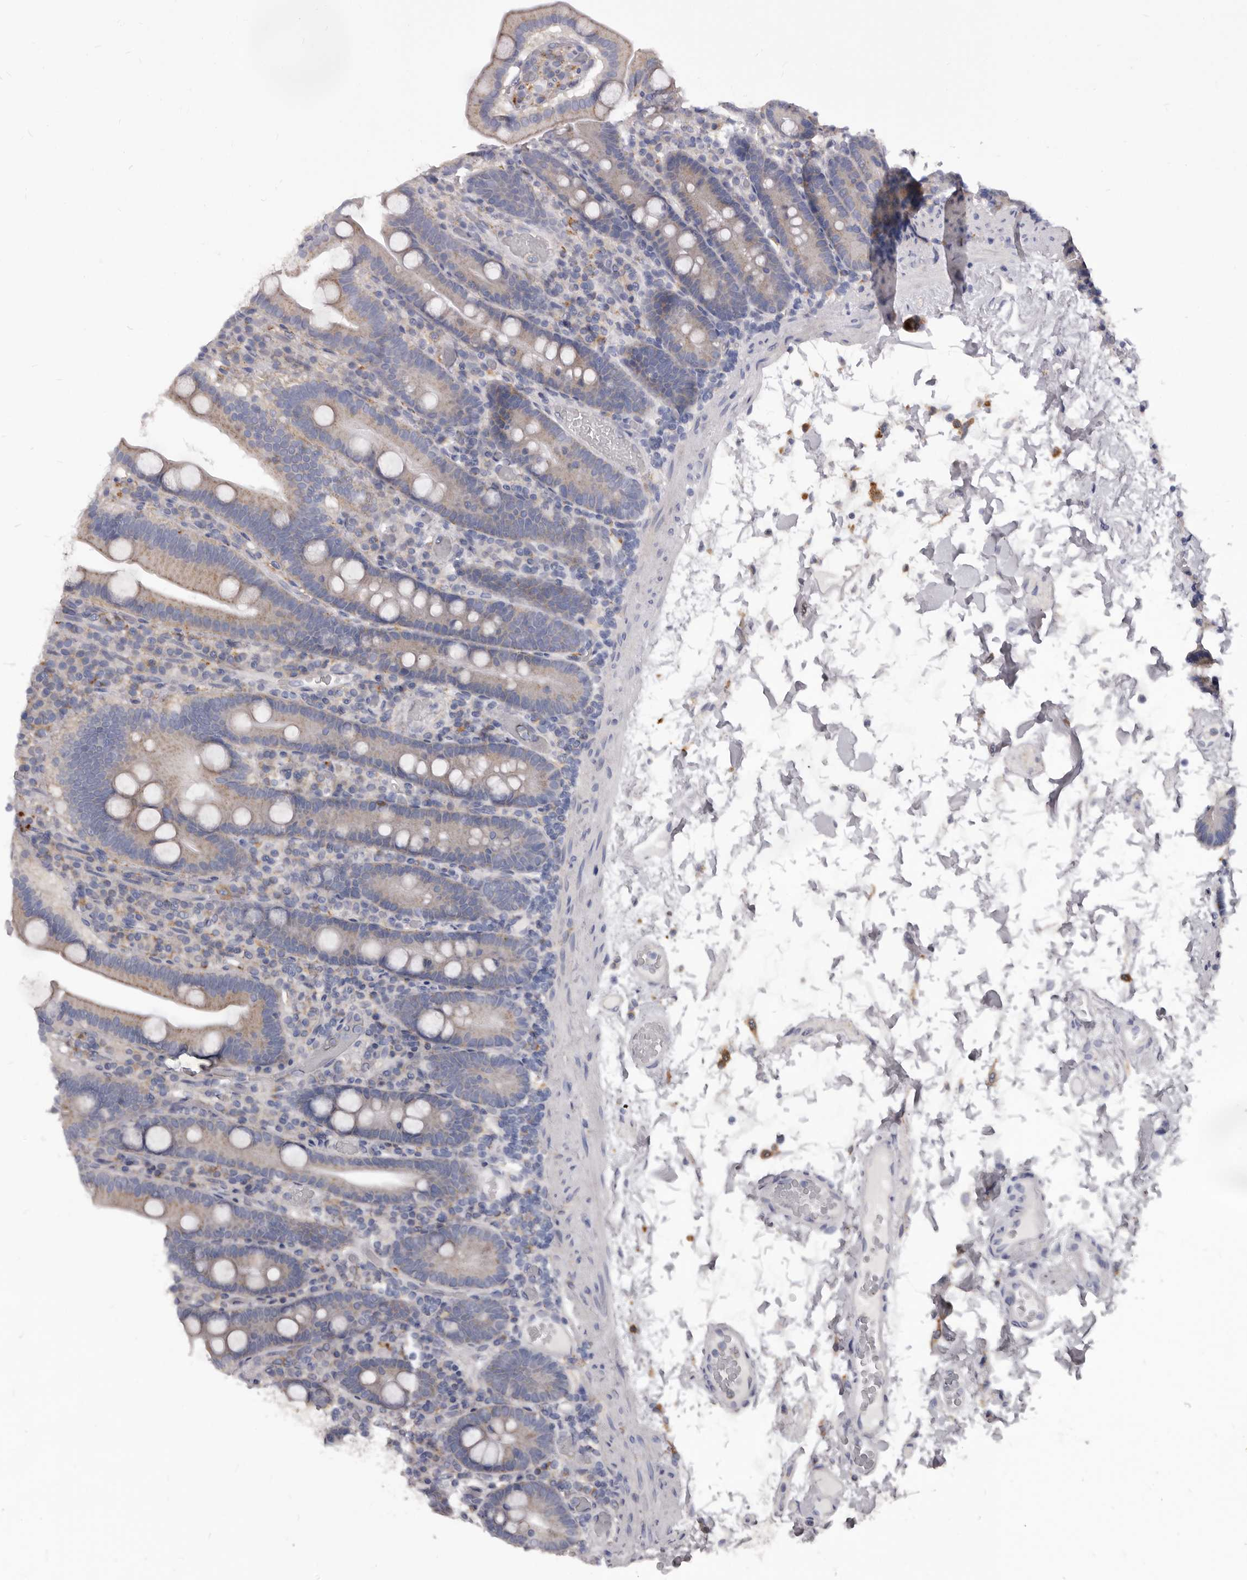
{"staining": {"intensity": "weak", "quantity": "25%-75%", "location": "cytoplasmic/membranous"}, "tissue": "duodenum", "cell_type": "Glandular cells", "image_type": "normal", "snomed": [{"axis": "morphology", "description": "Normal tissue, NOS"}, {"axis": "topography", "description": "Duodenum"}], "caption": "Protein positivity by immunohistochemistry (IHC) reveals weak cytoplasmic/membranous positivity in approximately 25%-75% of glandular cells in benign duodenum. The protein of interest is stained brown, and the nuclei are stained in blue (DAB IHC with brightfield microscopy, high magnification).", "gene": "PI4K2A", "patient": {"sex": "male", "age": 55}}